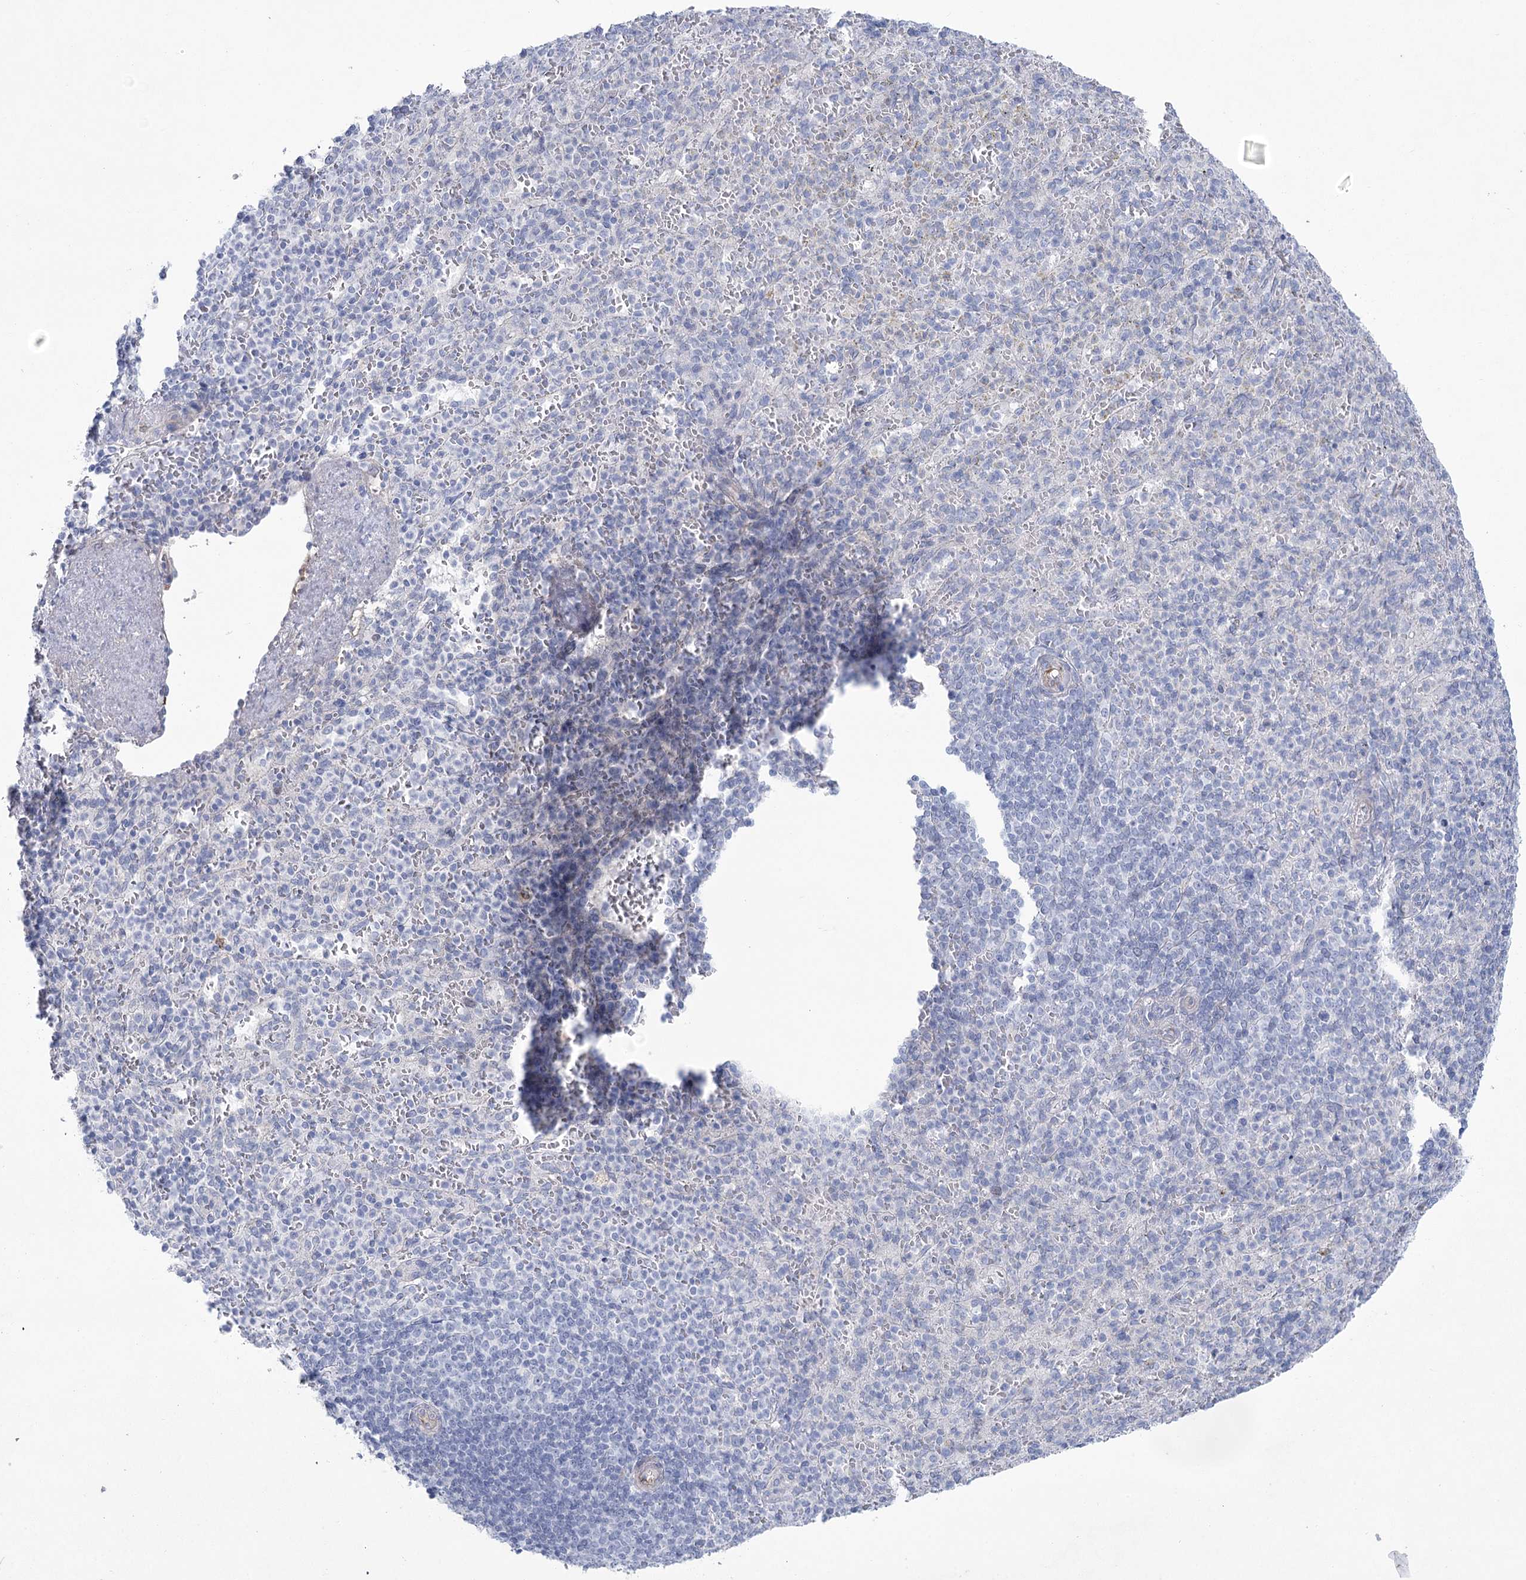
{"staining": {"intensity": "negative", "quantity": "none", "location": "none"}, "tissue": "spleen", "cell_type": "Cells in red pulp", "image_type": "normal", "snomed": [{"axis": "morphology", "description": "Normal tissue, NOS"}, {"axis": "topography", "description": "Spleen"}], "caption": "Image shows no protein positivity in cells in red pulp of normal spleen.", "gene": "CCDC88A", "patient": {"sex": "female", "age": 74}}